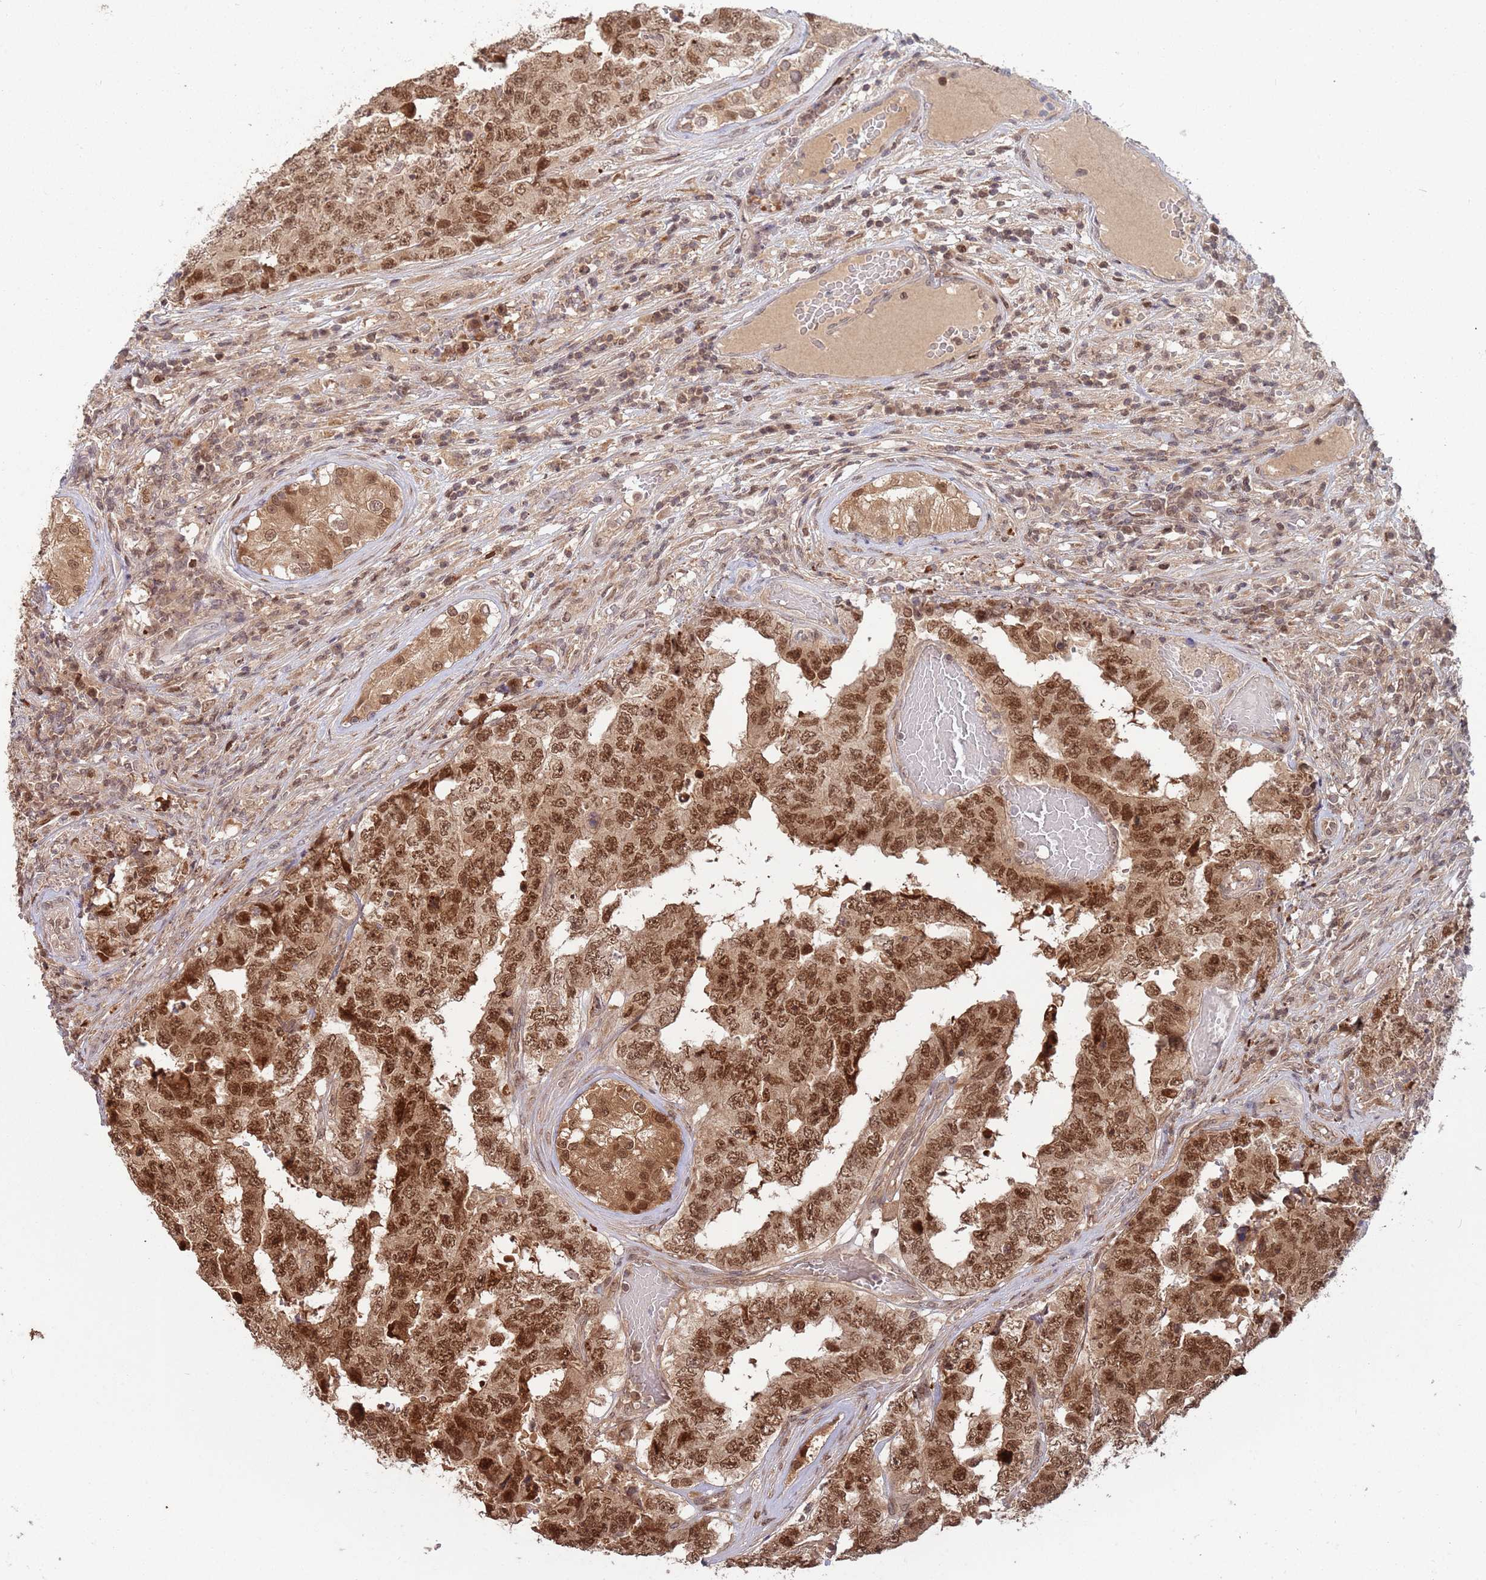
{"staining": {"intensity": "strong", "quantity": ">75%", "location": "nuclear"}, "tissue": "testis cancer", "cell_type": "Tumor cells", "image_type": "cancer", "snomed": [{"axis": "morphology", "description": "Normal tissue, NOS"}, {"axis": "morphology", "description": "Carcinoma, Embryonal, NOS"}, {"axis": "topography", "description": "Testis"}, {"axis": "topography", "description": "Epididymis"}], "caption": "Immunohistochemistry (IHC) of embryonal carcinoma (testis) demonstrates high levels of strong nuclear positivity in about >75% of tumor cells.", "gene": "SALL1", "patient": {"sex": "male", "age": 25}}